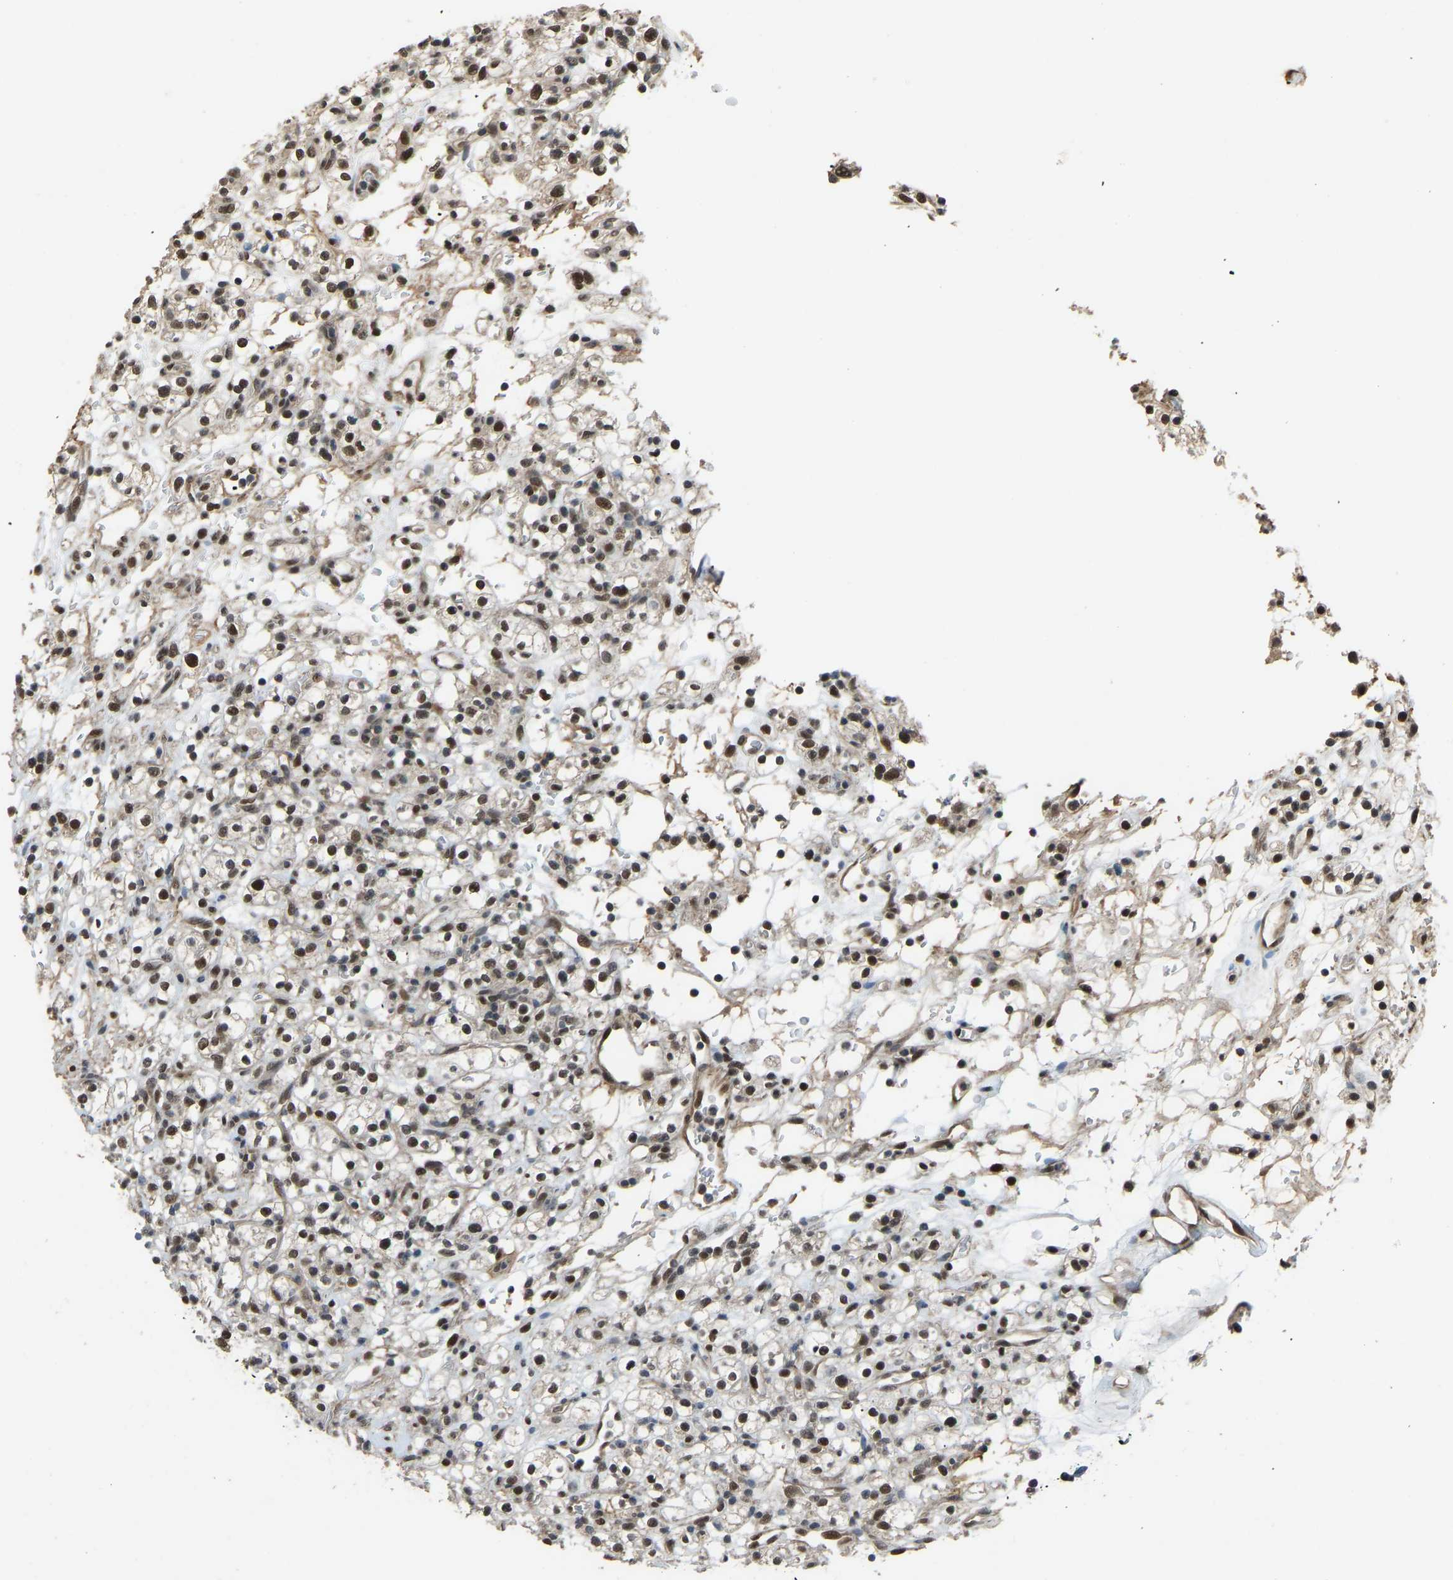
{"staining": {"intensity": "moderate", "quantity": "<25%", "location": "nuclear"}, "tissue": "renal cancer", "cell_type": "Tumor cells", "image_type": "cancer", "snomed": [{"axis": "morphology", "description": "Normal tissue, NOS"}, {"axis": "morphology", "description": "Adenocarcinoma, NOS"}, {"axis": "topography", "description": "Kidney"}], "caption": "Renal adenocarcinoma stained with DAB immunohistochemistry (IHC) shows low levels of moderate nuclear positivity in about <25% of tumor cells. (IHC, brightfield microscopy, high magnification).", "gene": "KPNA6", "patient": {"sex": "female", "age": 72}}